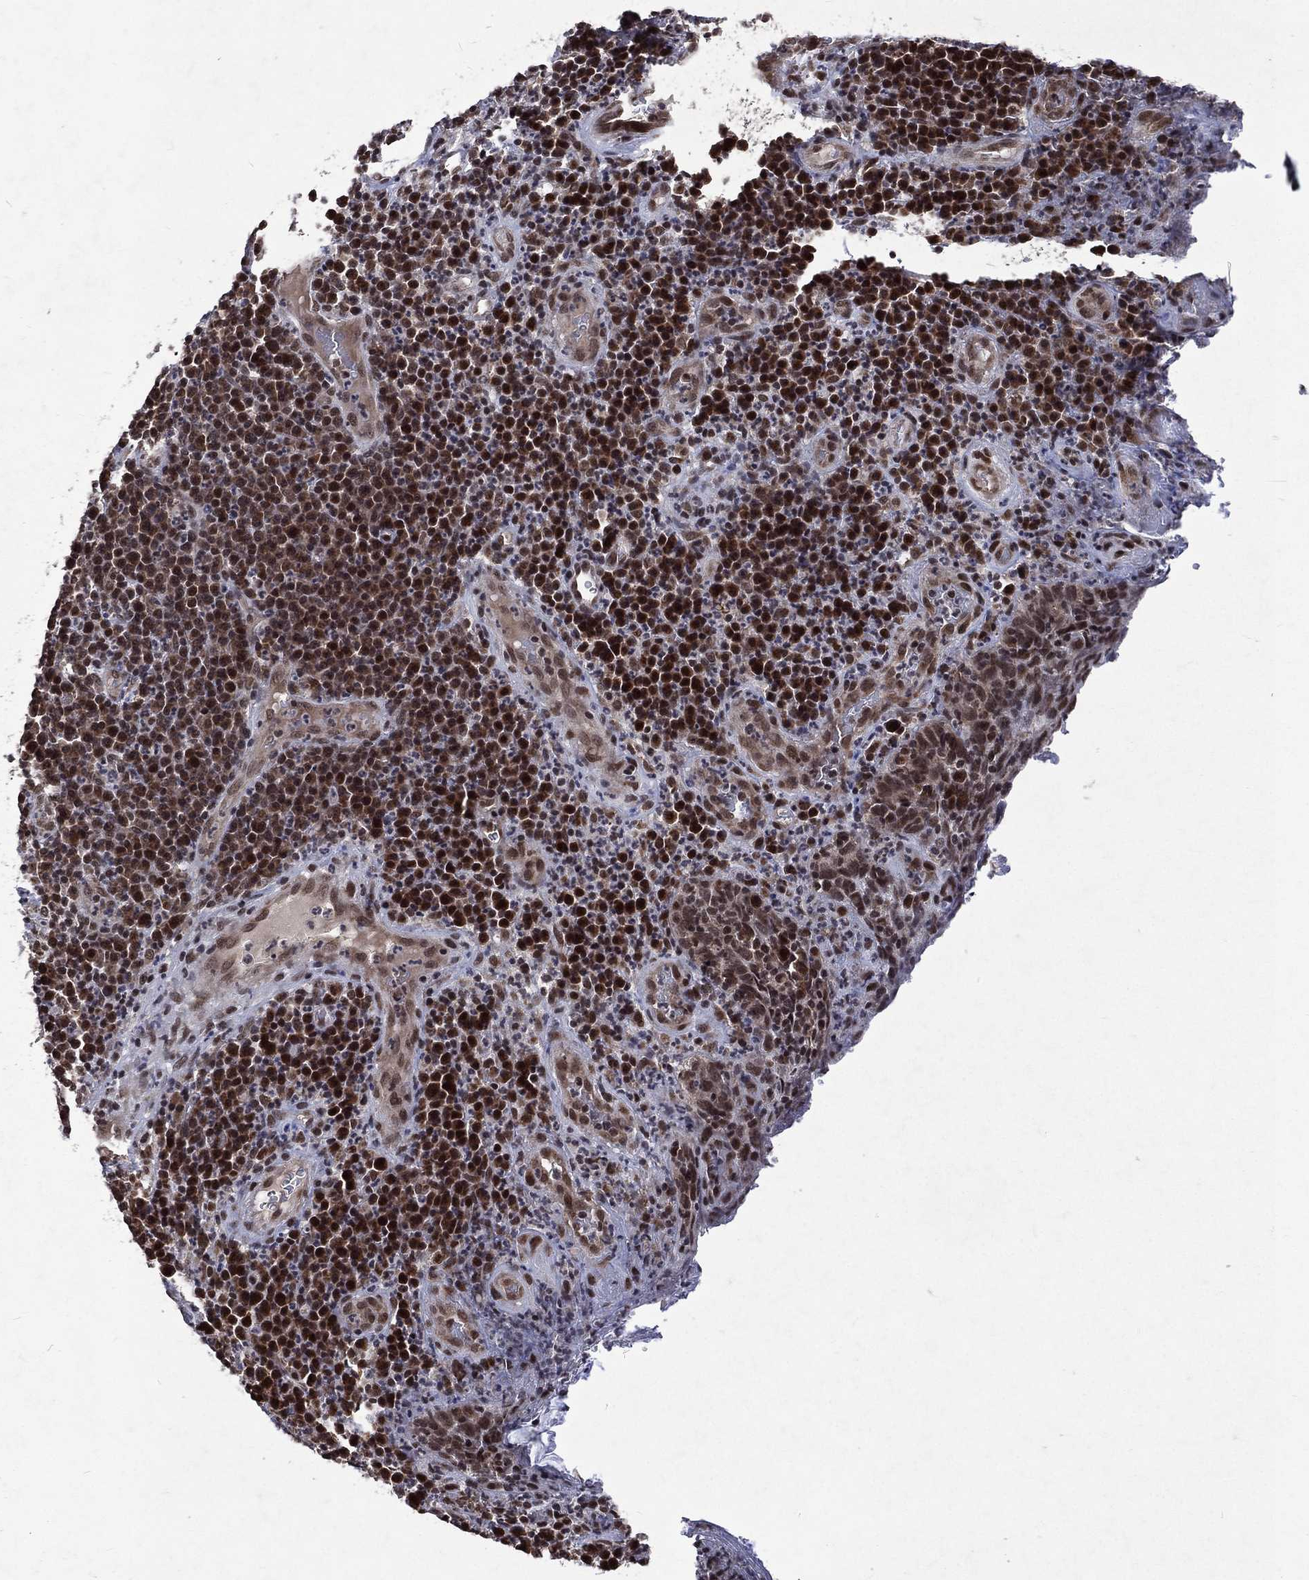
{"staining": {"intensity": "moderate", "quantity": ">75%", "location": "nuclear"}, "tissue": "skin cancer", "cell_type": "Tumor cells", "image_type": "cancer", "snomed": [{"axis": "morphology", "description": "Squamous cell carcinoma, NOS"}, {"axis": "topography", "description": "Skin"}, {"axis": "topography", "description": "Anal"}], "caption": "Human skin cancer (squamous cell carcinoma) stained with a protein marker reveals moderate staining in tumor cells.", "gene": "DMAP1", "patient": {"sex": "female", "age": 51}}